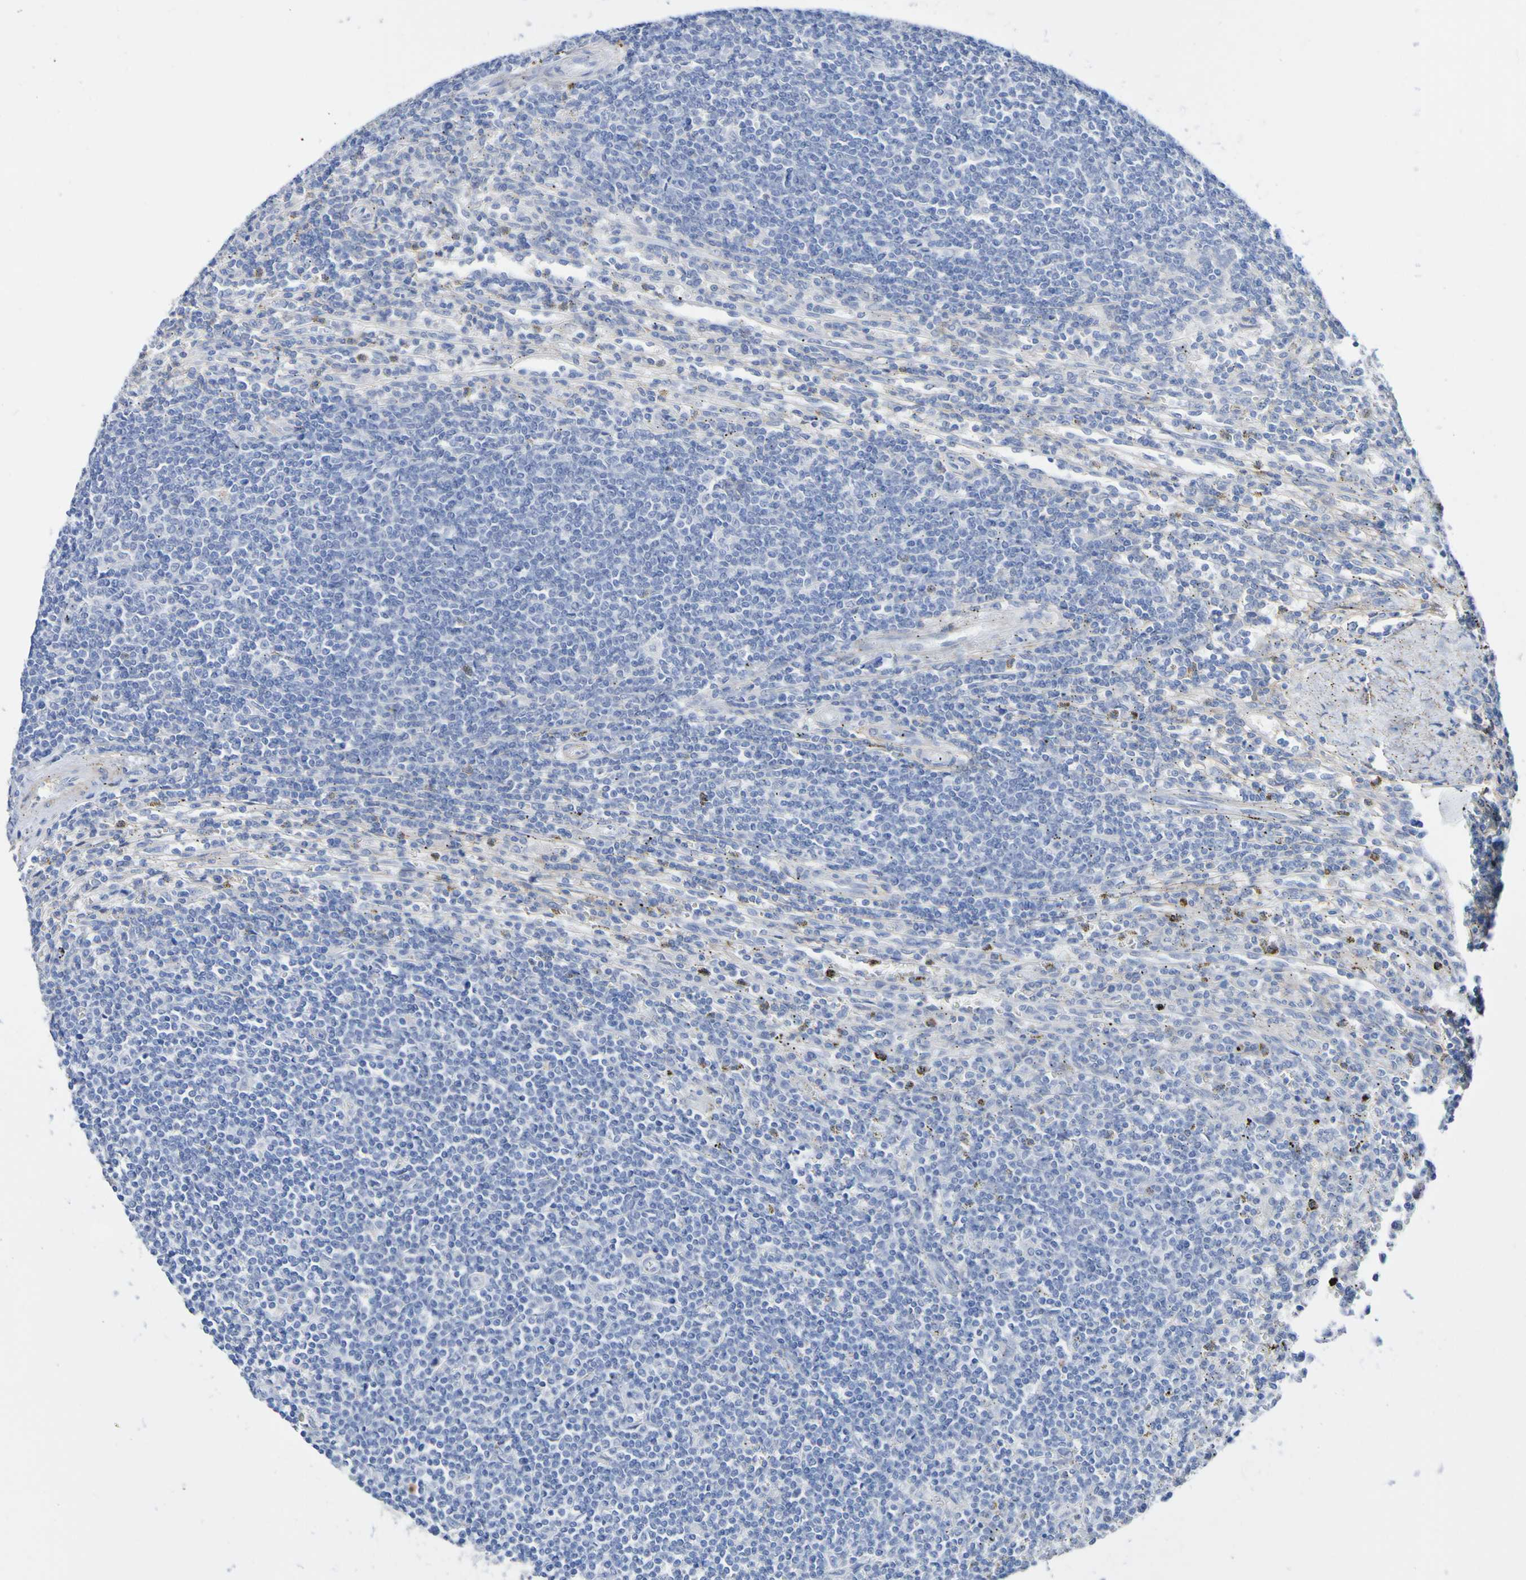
{"staining": {"intensity": "negative", "quantity": "none", "location": "none"}, "tissue": "lymphoma", "cell_type": "Tumor cells", "image_type": "cancer", "snomed": [{"axis": "morphology", "description": "Malignant lymphoma, non-Hodgkin's type, Low grade"}, {"axis": "topography", "description": "Spleen"}], "caption": "Protein analysis of low-grade malignant lymphoma, non-Hodgkin's type demonstrates no significant positivity in tumor cells.", "gene": "SGCB", "patient": {"sex": "male", "age": 76}}